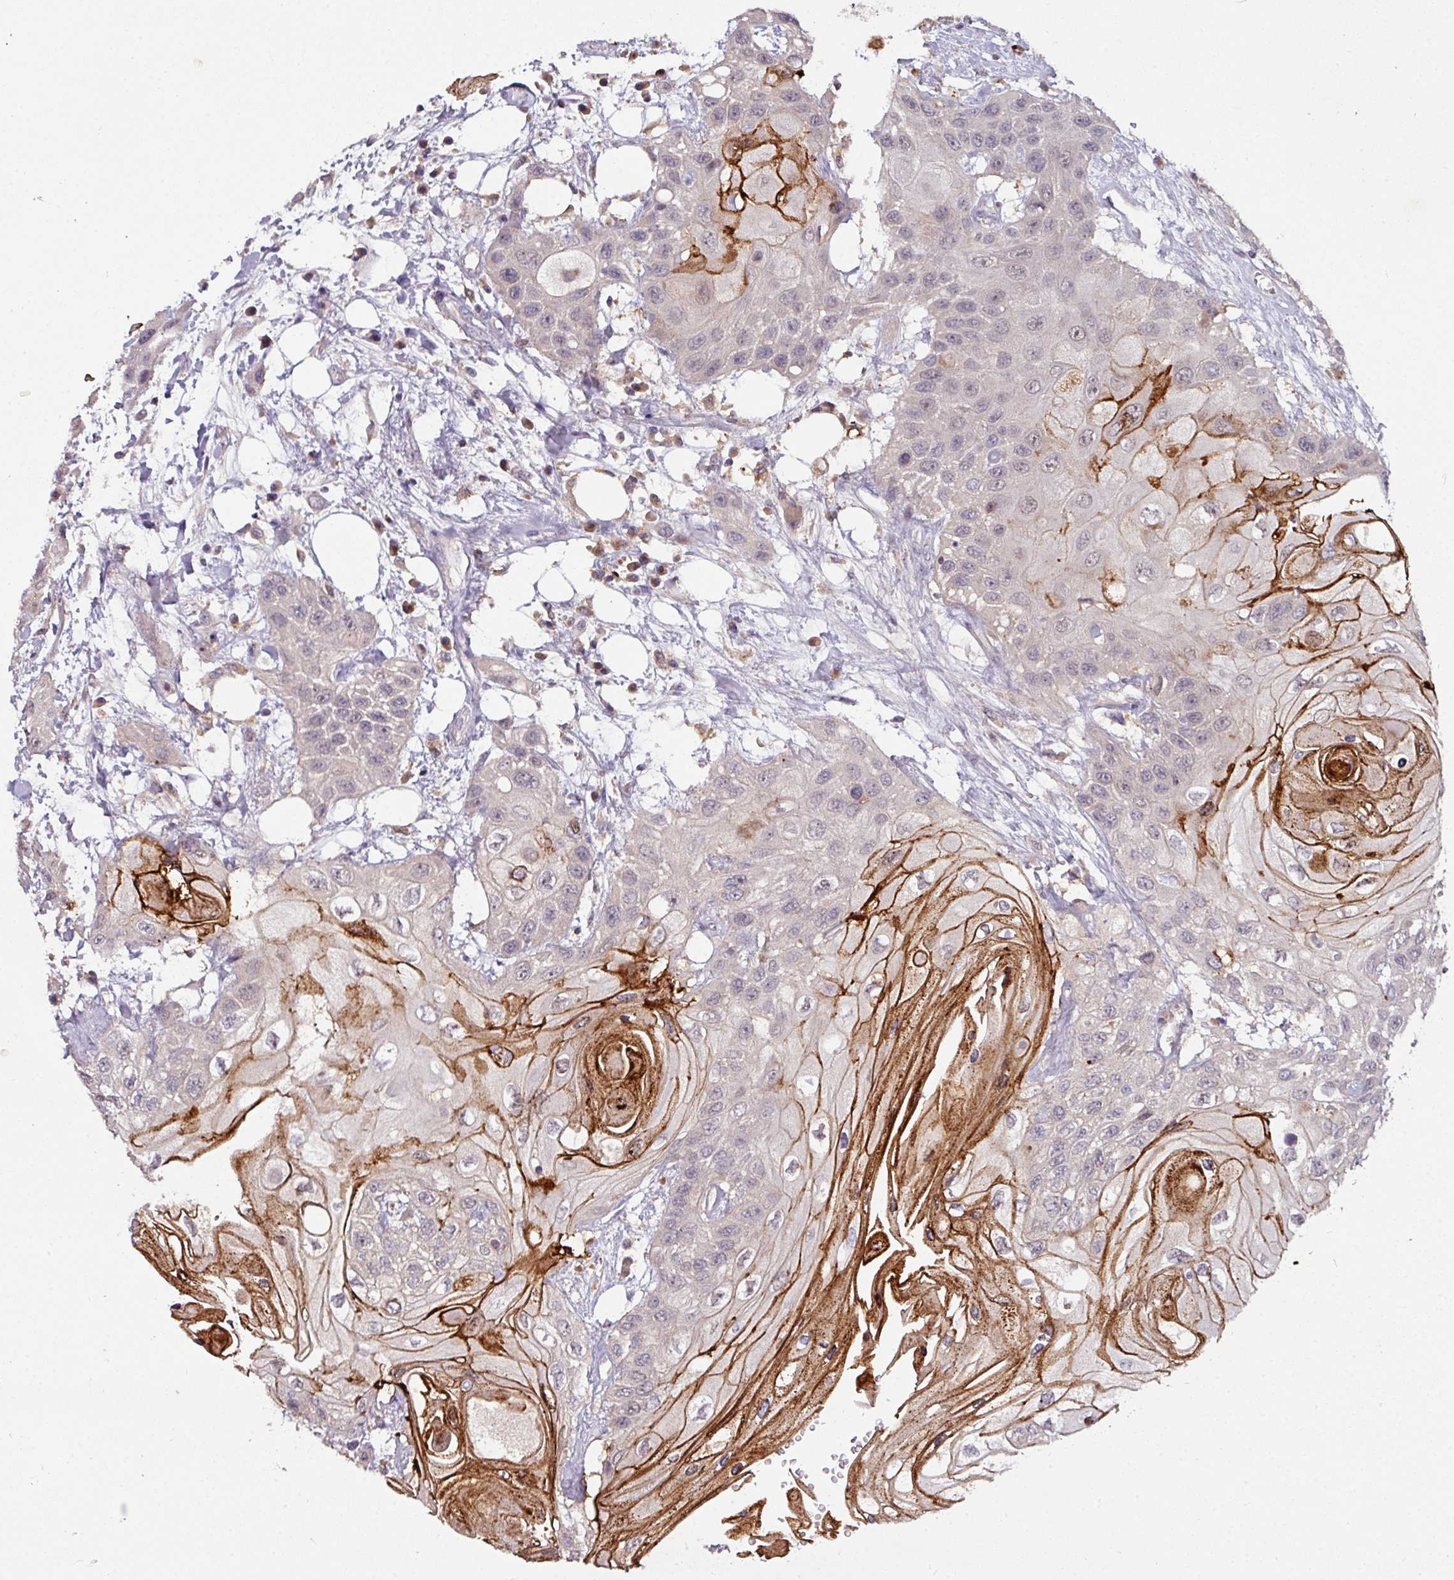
{"staining": {"intensity": "strong", "quantity": "<25%", "location": "cytoplasmic/membranous"}, "tissue": "head and neck cancer", "cell_type": "Tumor cells", "image_type": "cancer", "snomed": [{"axis": "morphology", "description": "Squamous cell carcinoma, NOS"}, {"axis": "topography", "description": "Head-Neck"}], "caption": "Immunohistochemistry (IHC) micrograph of neoplastic tissue: head and neck cancer stained using IHC displays medium levels of strong protein expression localized specifically in the cytoplasmic/membranous of tumor cells, appearing as a cytoplasmic/membranous brown color.", "gene": "AEBP2", "patient": {"sex": "female", "age": 43}}